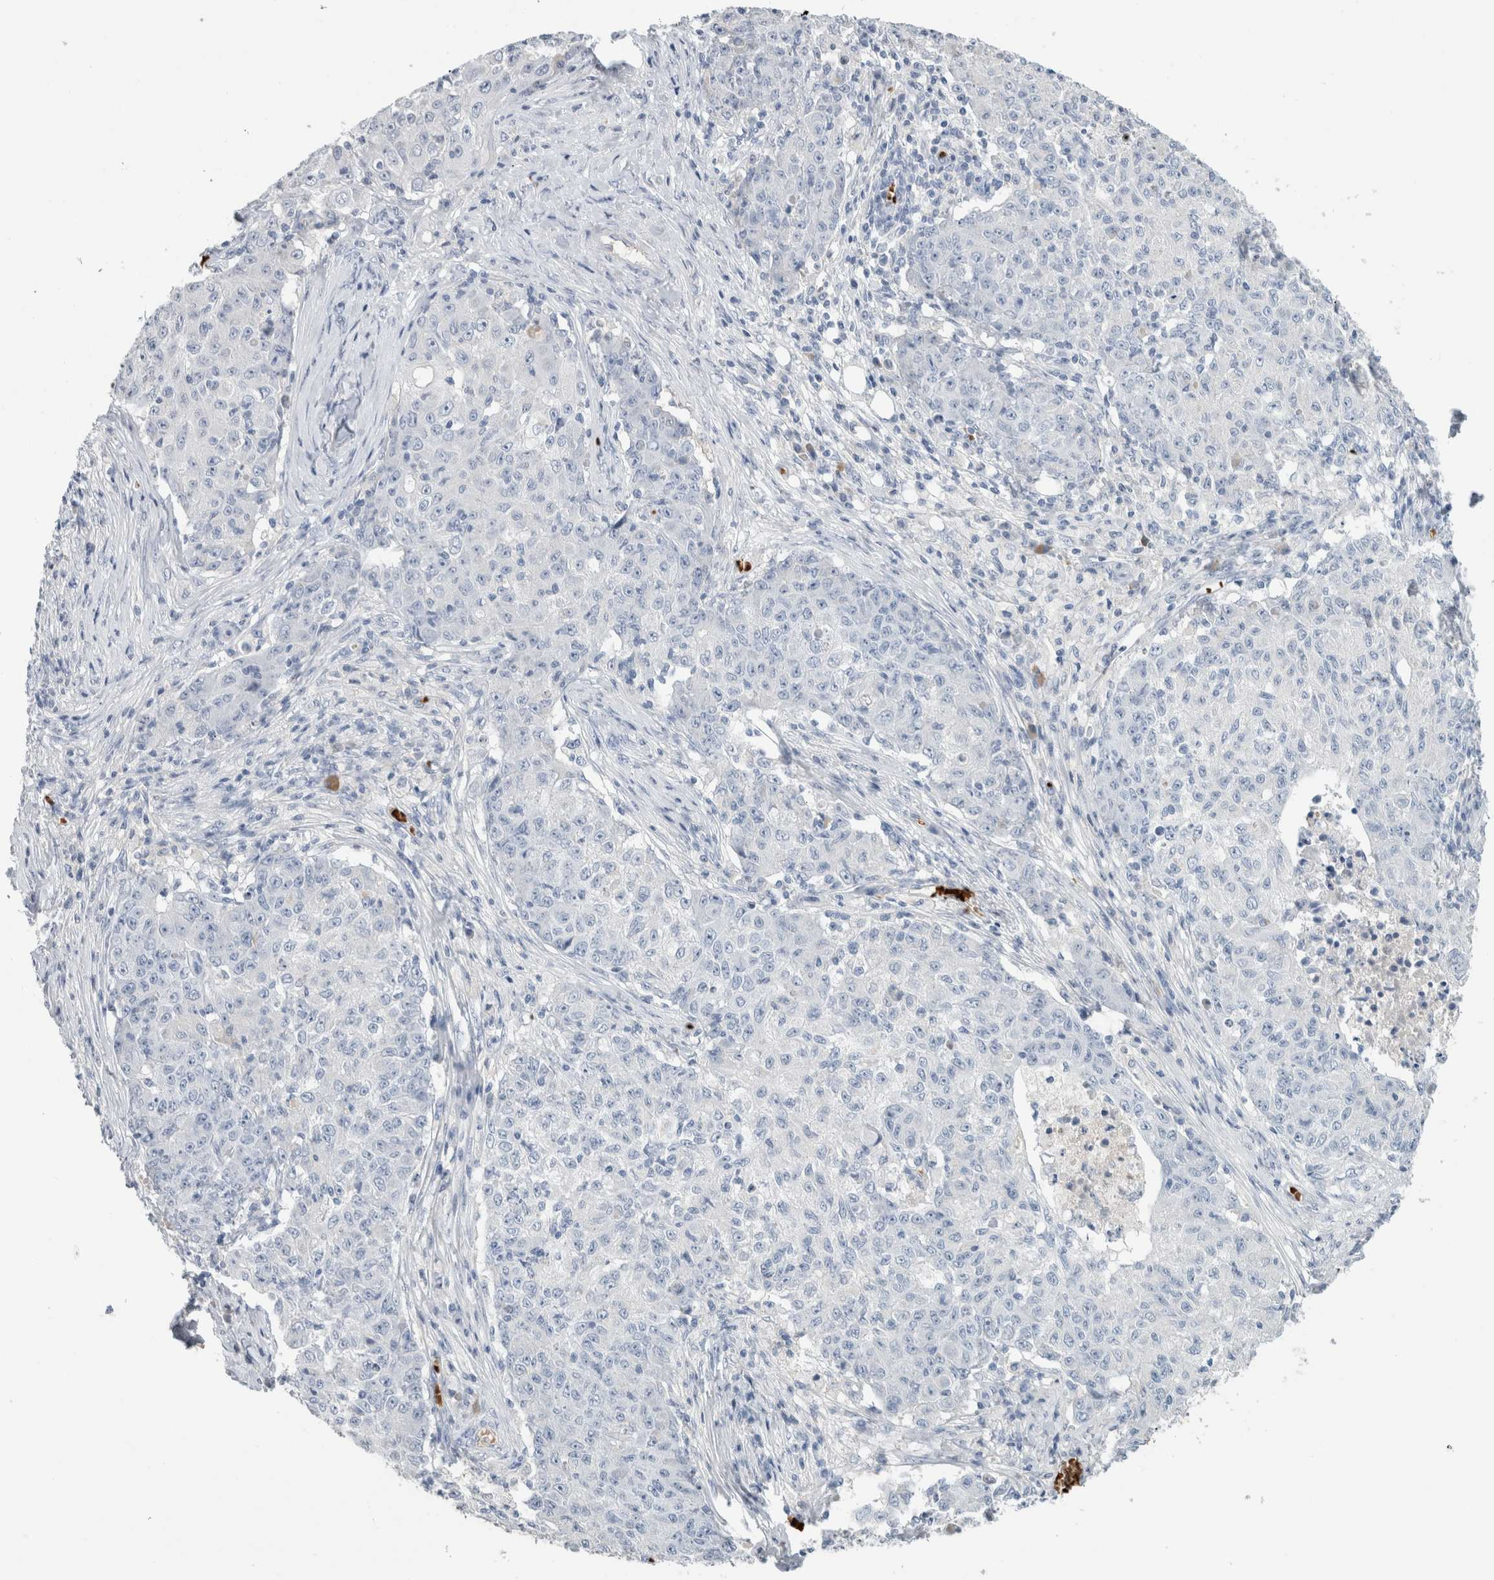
{"staining": {"intensity": "negative", "quantity": "none", "location": "none"}, "tissue": "ovarian cancer", "cell_type": "Tumor cells", "image_type": "cancer", "snomed": [{"axis": "morphology", "description": "Carcinoma, endometroid"}, {"axis": "topography", "description": "Ovary"}], "caption": "High power microscopy micrograph of an immunohistochemistry (IHC) photomicrograph of endometroid carcinoma (ovarian), revealing no significant positivity in tumor cells.", "gene": "CA1", "patient": {"sex": "female", "age": 42}}